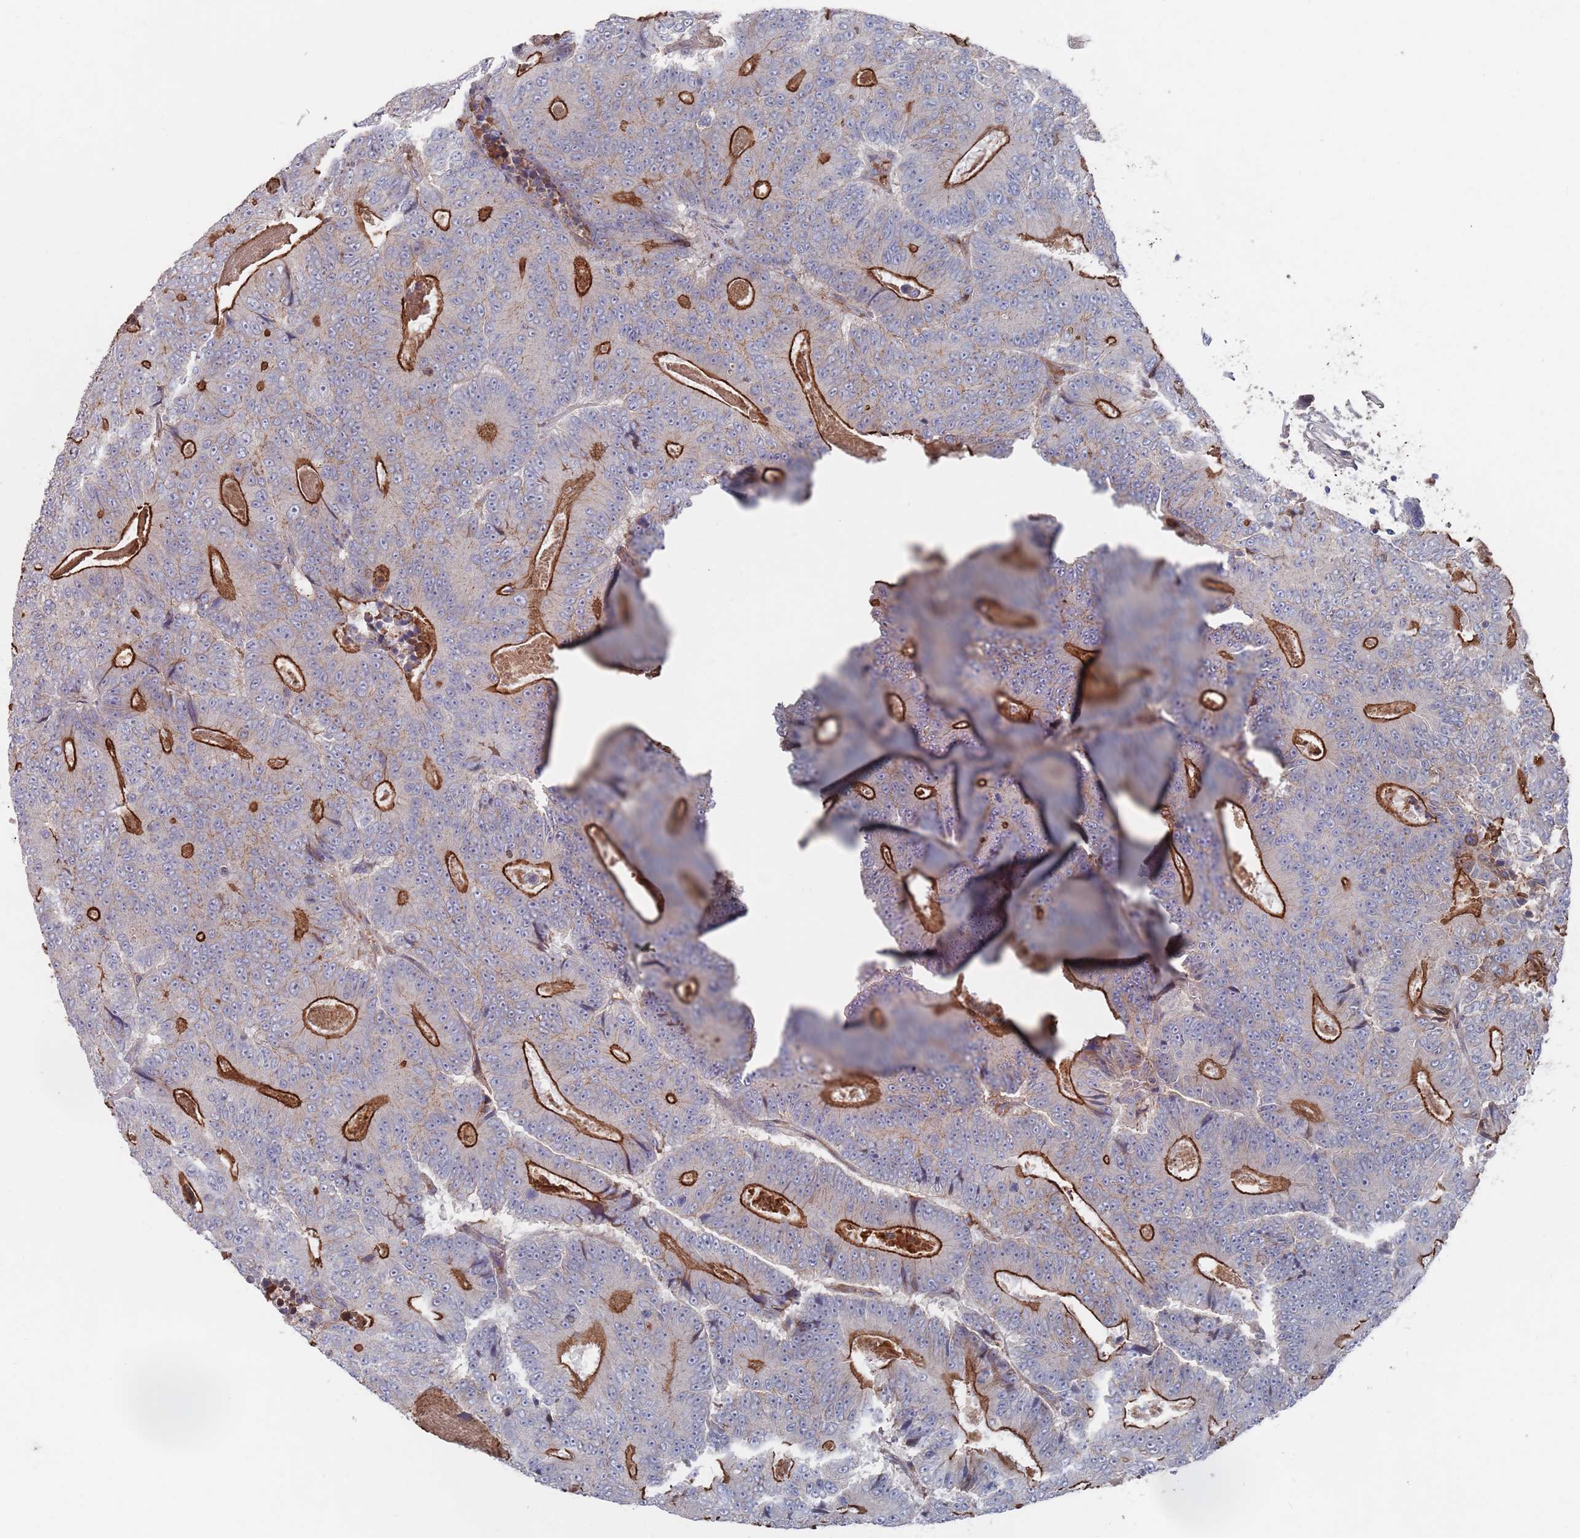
{"staining": {"intensity": "strong", "quantity": "<25%", "location": "cytoplasmic/membranous"}, "tissue": "colorectal cancer", "cell_type": "Tumor cells", "image_type": "cancer", "snomed": [{"axis": "morphology", "description": "Adenocarcinoma, NOS"}, {"axis": "topography", "description": "Colon"}], "caption": "The micrograph exhibits immunohistochemical staining of colorectal adenocarcinoma. There is strong cytoplasmic/membranous positivity is identified in about <25% of tumor cells. (DAB IHC with brightfield microscopy, high magnification).", "gene": "PLEKHA4", "patient": {"sex": "male", "age": 83}}